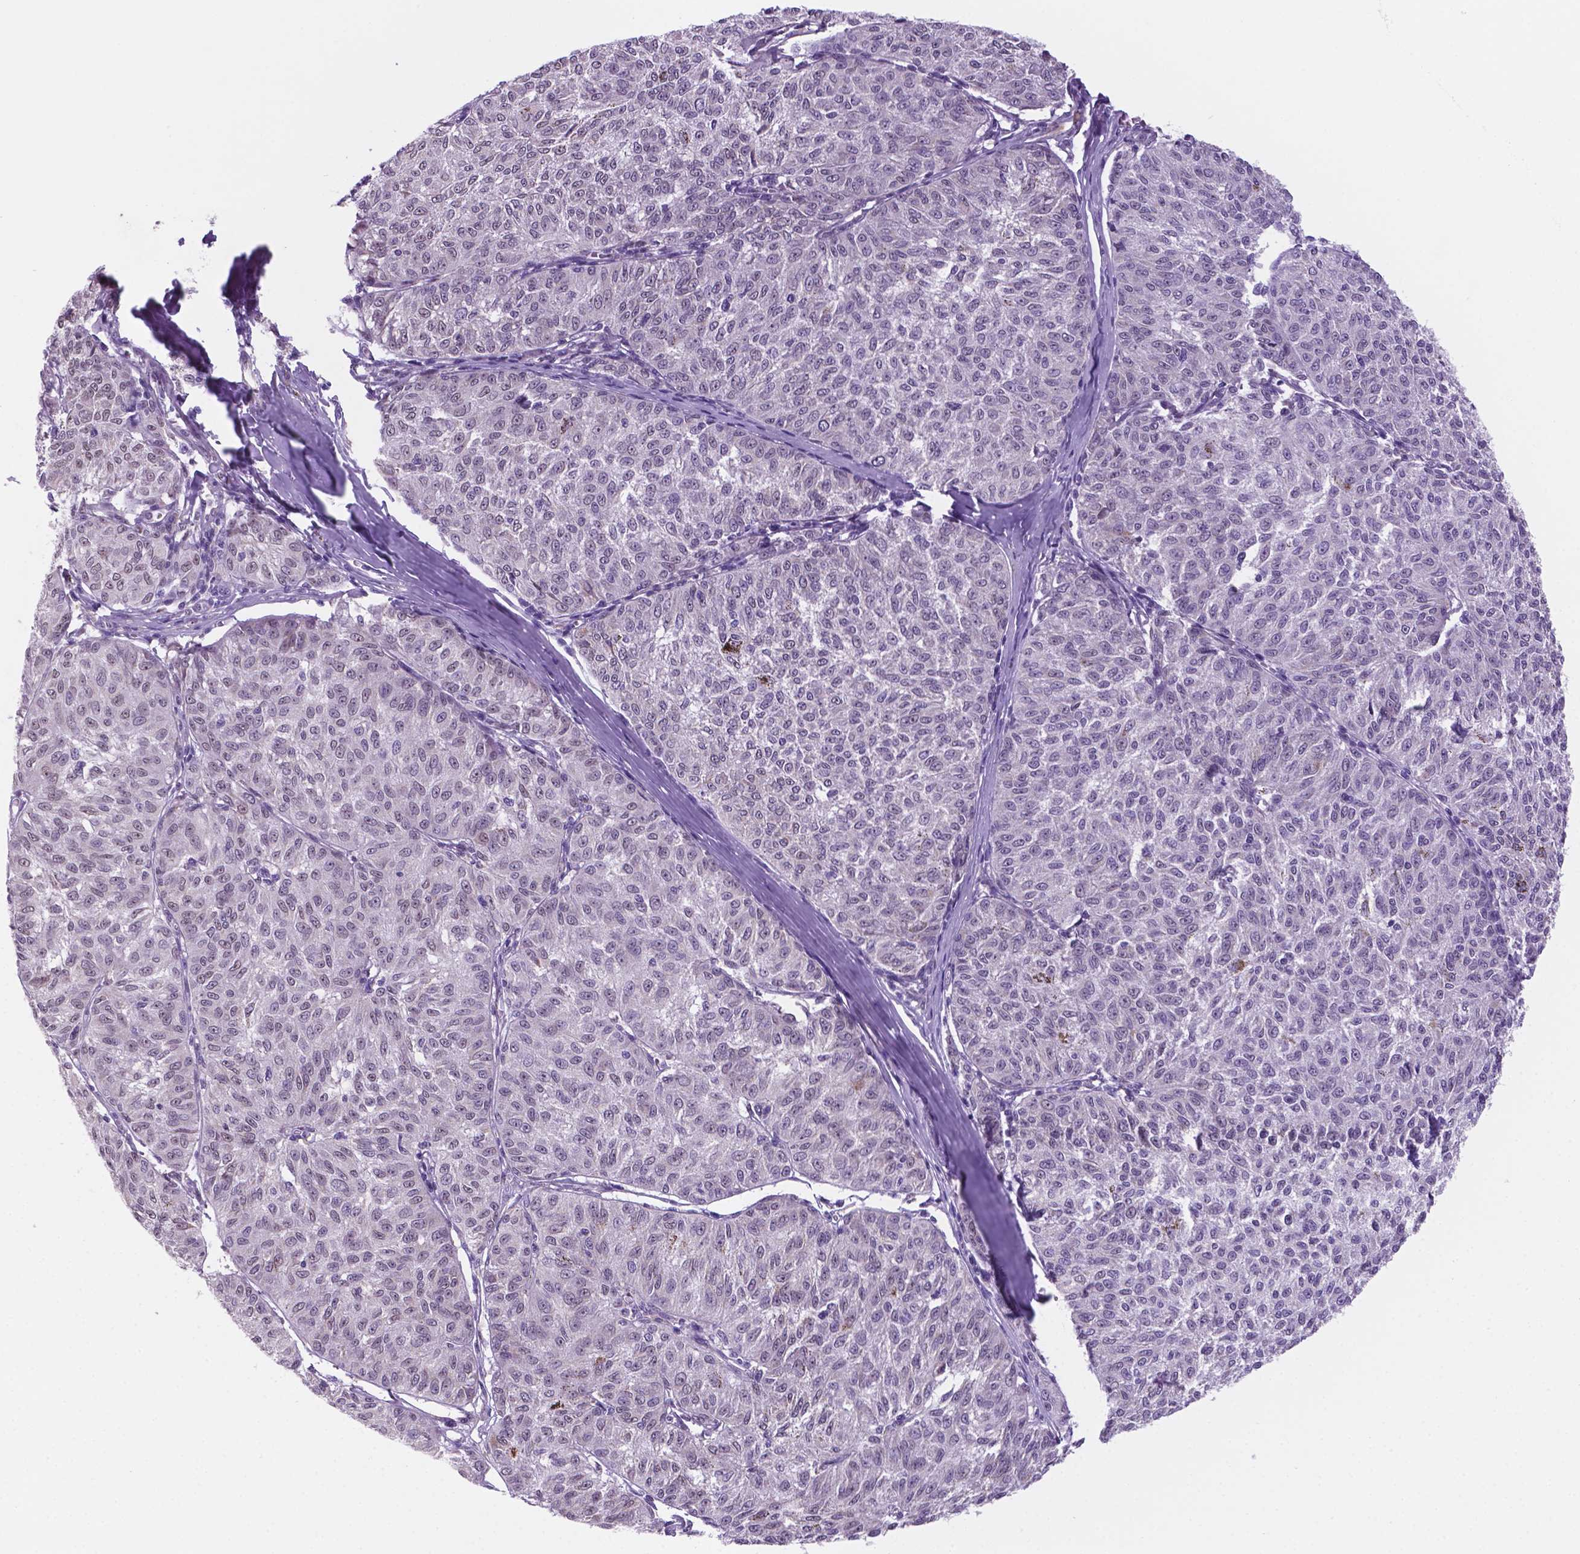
{"staining": {"intensity": "weak", "quantity": "<25%", "location": "nuclear"}, "tissue": "melanoma", "cell_type": "Tumor cells", "image_type": "cancer", "snomed": [{"axis": "morphology", "description": "Malignant melanoma, NOS"}, {"axis": "topography", "description": "Skin"}], "caption": "Immunohistochemistry (IHC) image of malignant melanoma stained for a protein (brown), which reveals no expression in tumor cells. (DAB (3,3'-diaminobenzidine) immunohistochemistry with hematoxylin counter stain).", "gene": "C18orf21", "patient": {"sex": "female", "age": 72}}